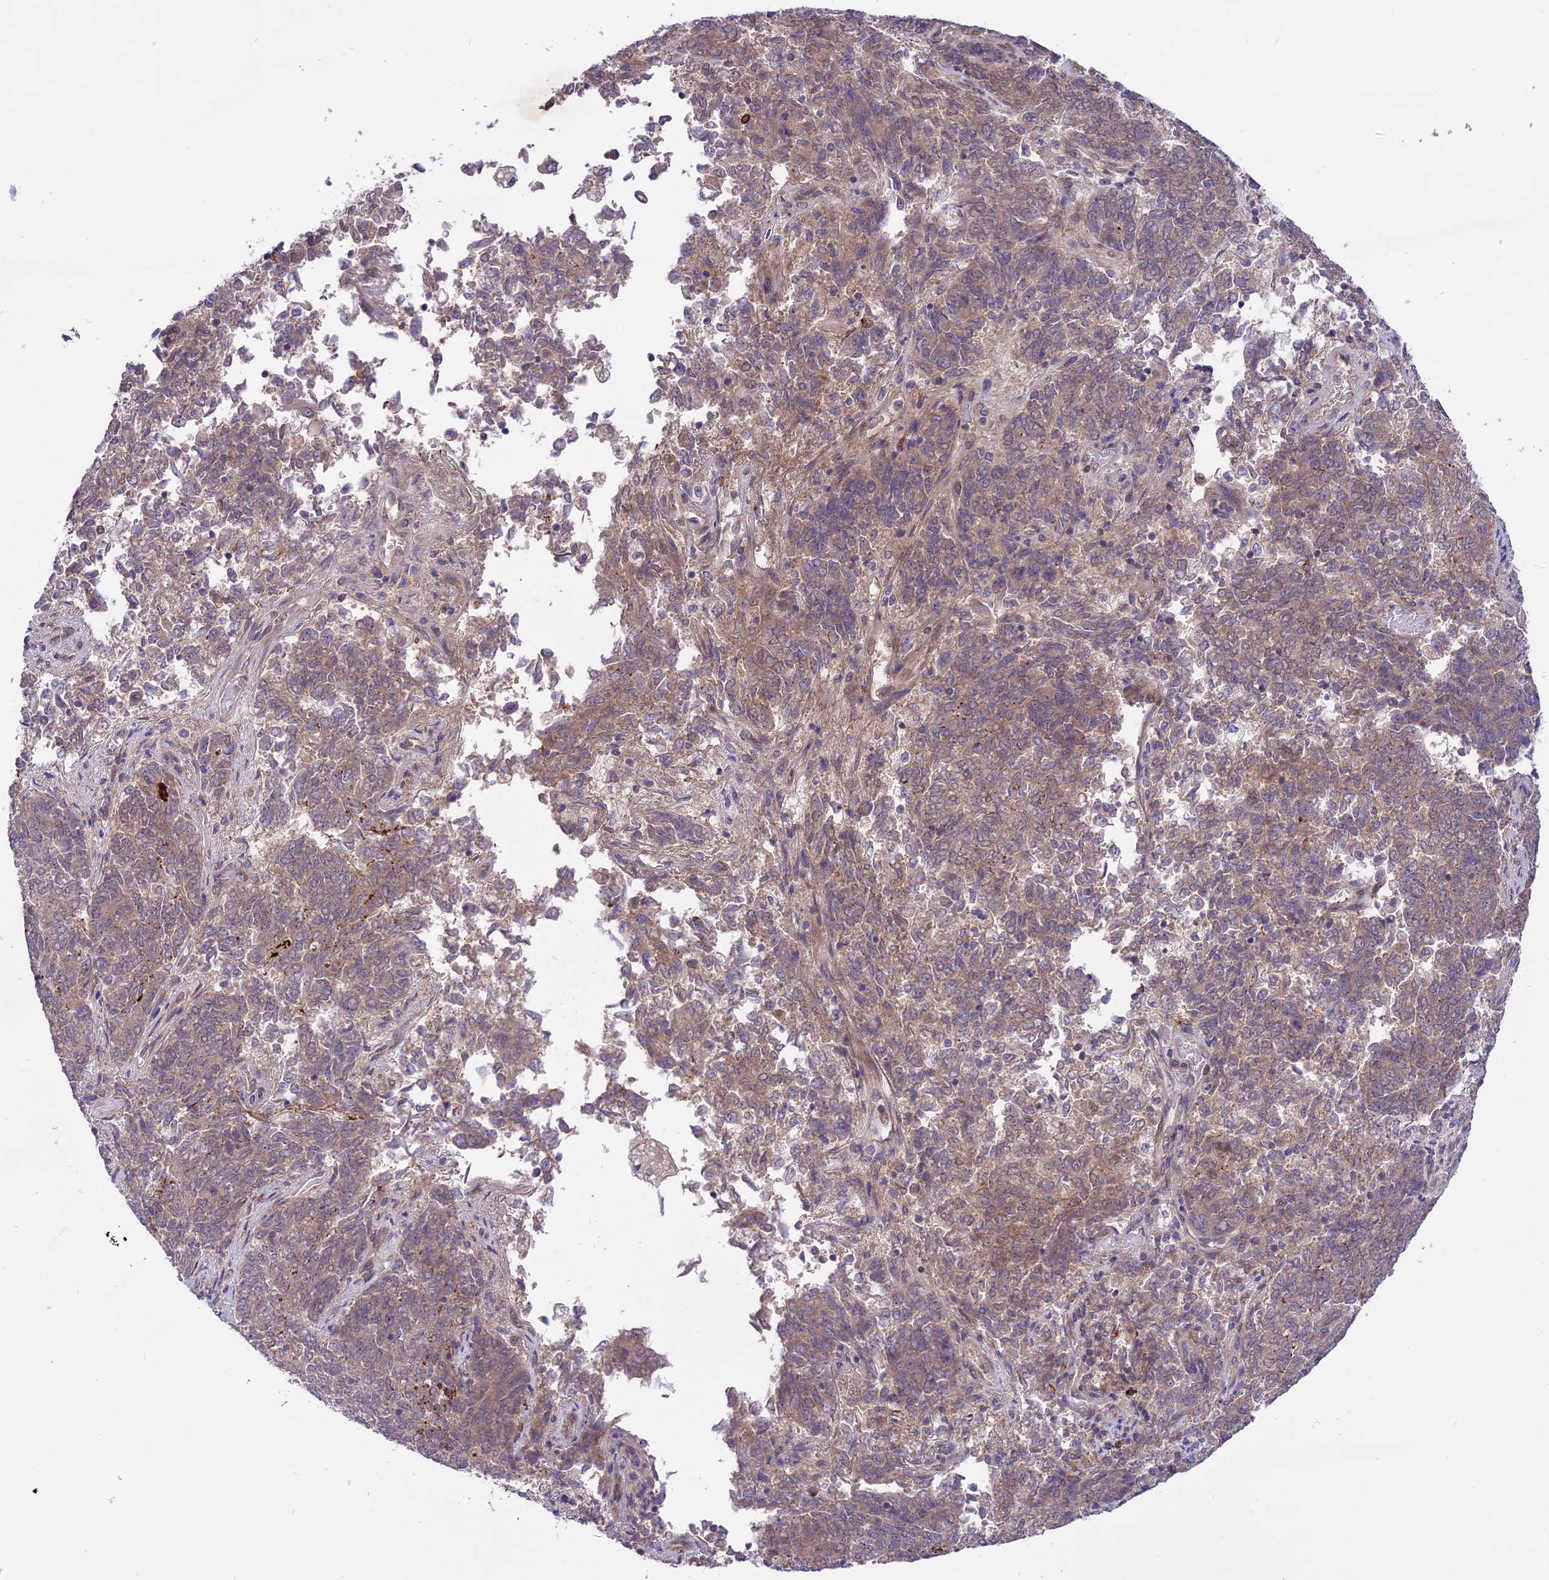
{"staining": {"intensity": "weak", "quantity": "25%-75%", "location": "cytoplasmic/membranous"}, "tissue": "endometrial cancer", "cell_type": "Tumor cells", "image_type": "cancer", "snomed": [{"axis": "morphology", "description": "Adenocarcinoma, NOS"}, {"axis": "topography", "description": "Endometrium"}], "caption": "Protein staining of adenocarcinoma (endometrial) tissue shows weak cytoplasmic/membranous staining in about 25%-75% of tumor cells. The staining was performed using DAB, with brown indicating positive protein expression. Nuclei are stained blue with hematoxylin.", "gene": "SPRED1", "patient": {"sex": "female", "age": 80}}